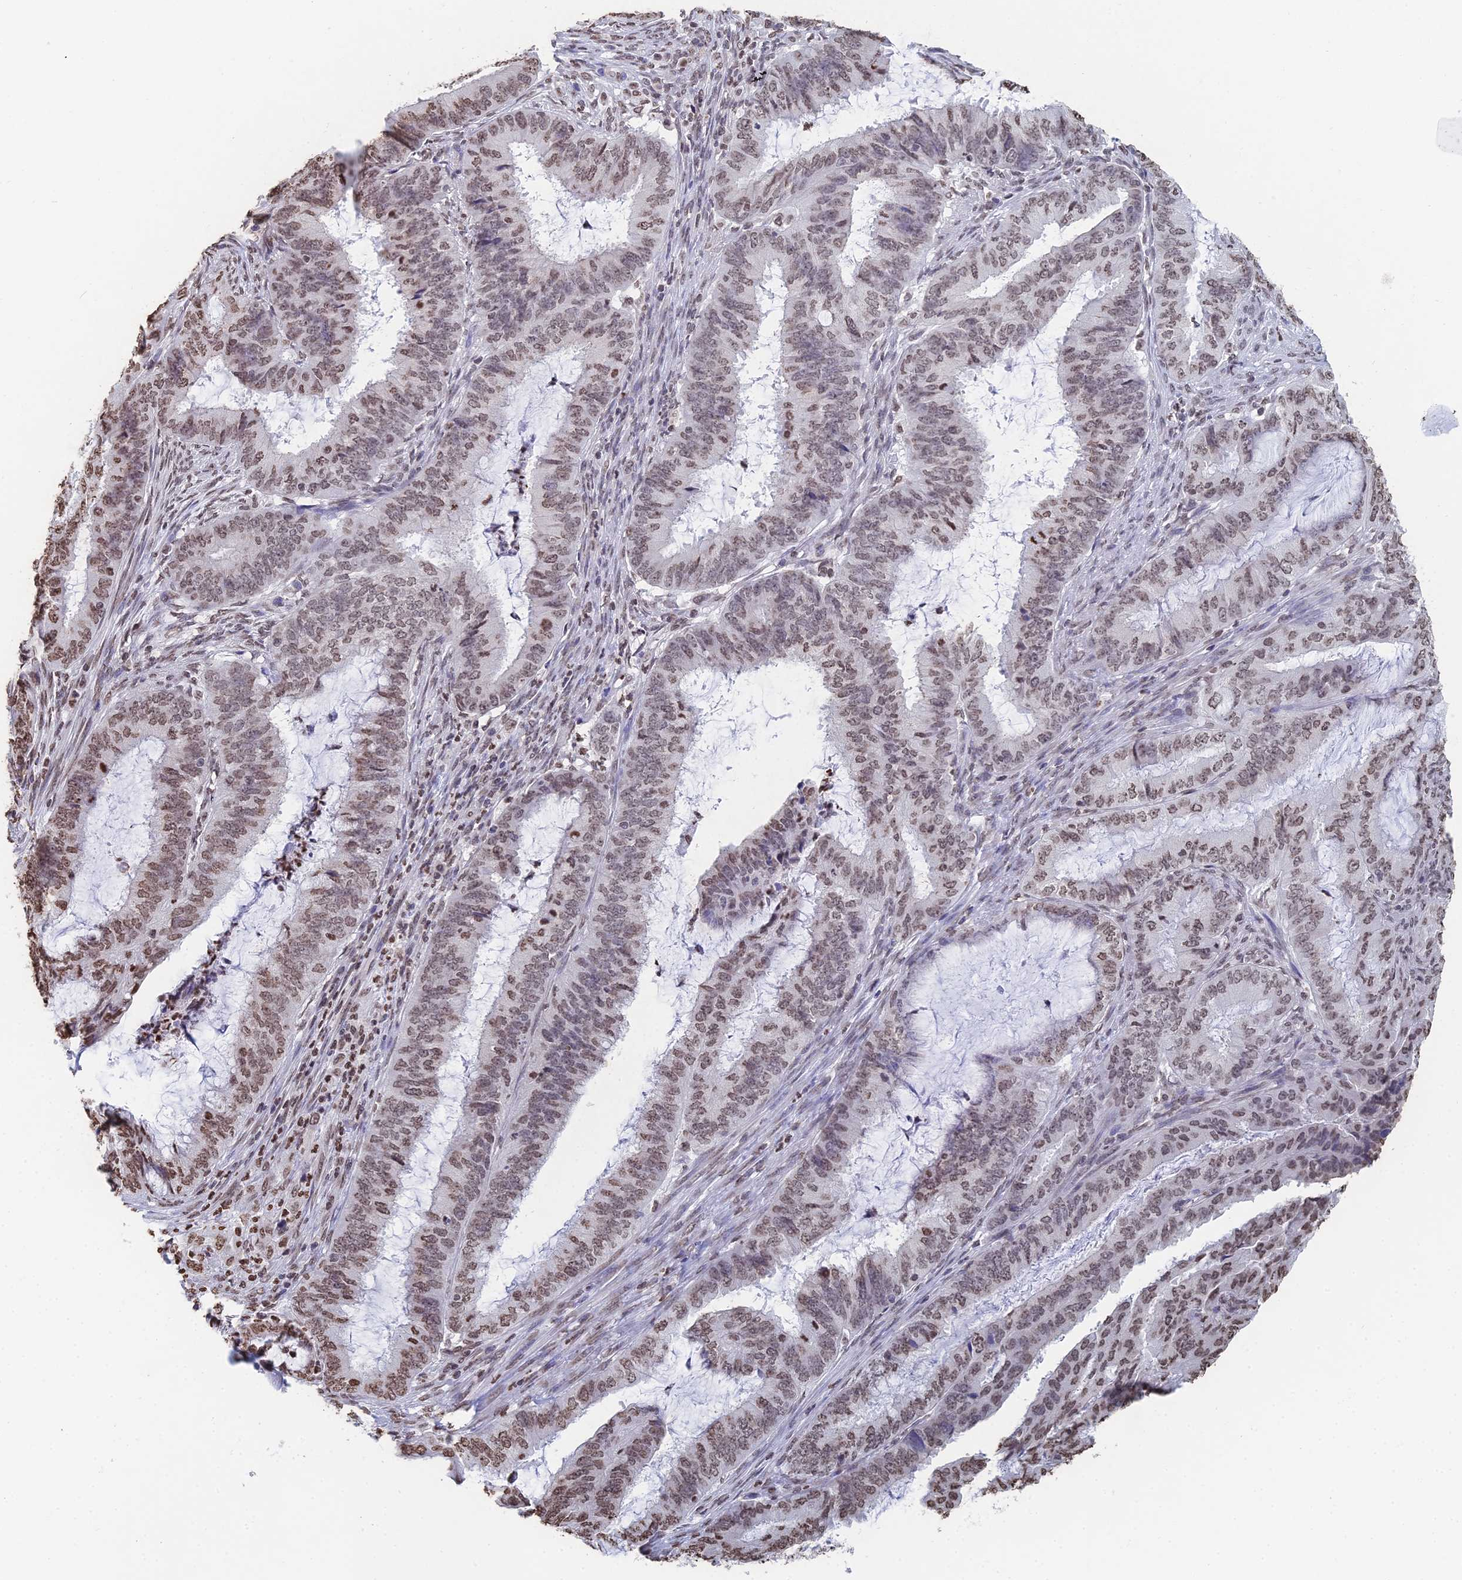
{"staining": {"intensity": "moderate", "quantity": "25%-75%", "location": "nuclear"}, "tissue": "endometrial cancer", "cell_type": "Tumor cells", "image_type": "cancer", "snomed": [{"axis": "morphology", "description": "Adenocarcinoma, NOS"}, {"axis": "topography", "description": "Endometrium"}], "caption": "Endometrial cancer tissue displays moderate nuclear staining in about 25%-75% of tumor cells, visualized by immunohistochemistry. (brown staining indicates protein expression, while blue staining denotes nuclei).", "gene": "GBP3", "patient": {"sex": "female", "age": 51}}